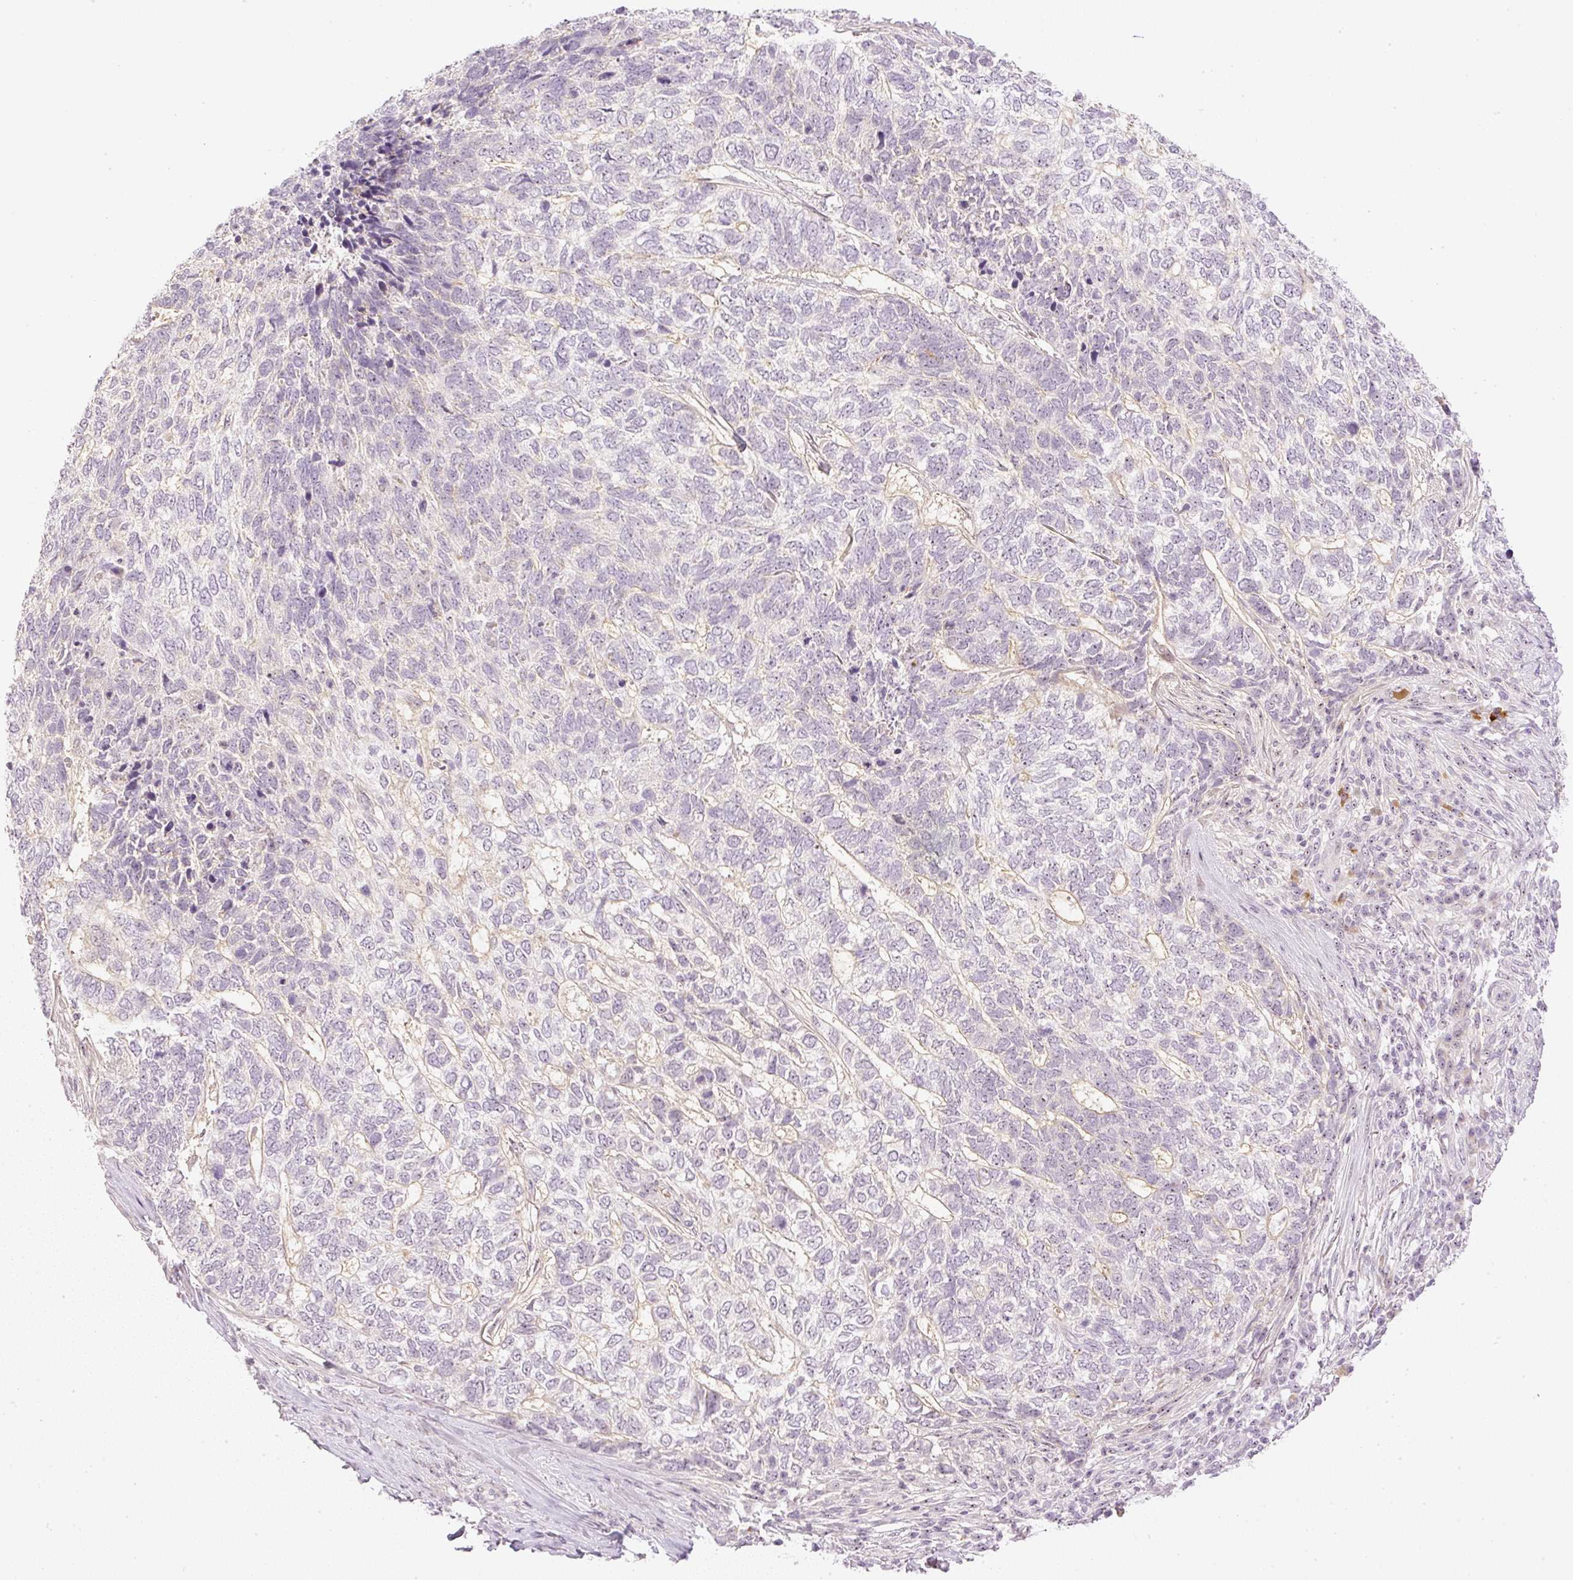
{"staining": {"intensity": "negative", "quantity": "none", "location": "none"}, "tissue": "skin cancer", "cell_type": "Tumor cells", "image_type": "cancer", "snomed": [{"axis": "morphology", "description": "Basal cell carcinoma"}, {"axis": "topography", "description": "Skin"}], "caption": "This is an IHC photomicrograph of human skin basal cell carcinoma. There is no expression in tumor cells.", "gene": "AAR2", "patient": {"sex": "female", "age": 65}}